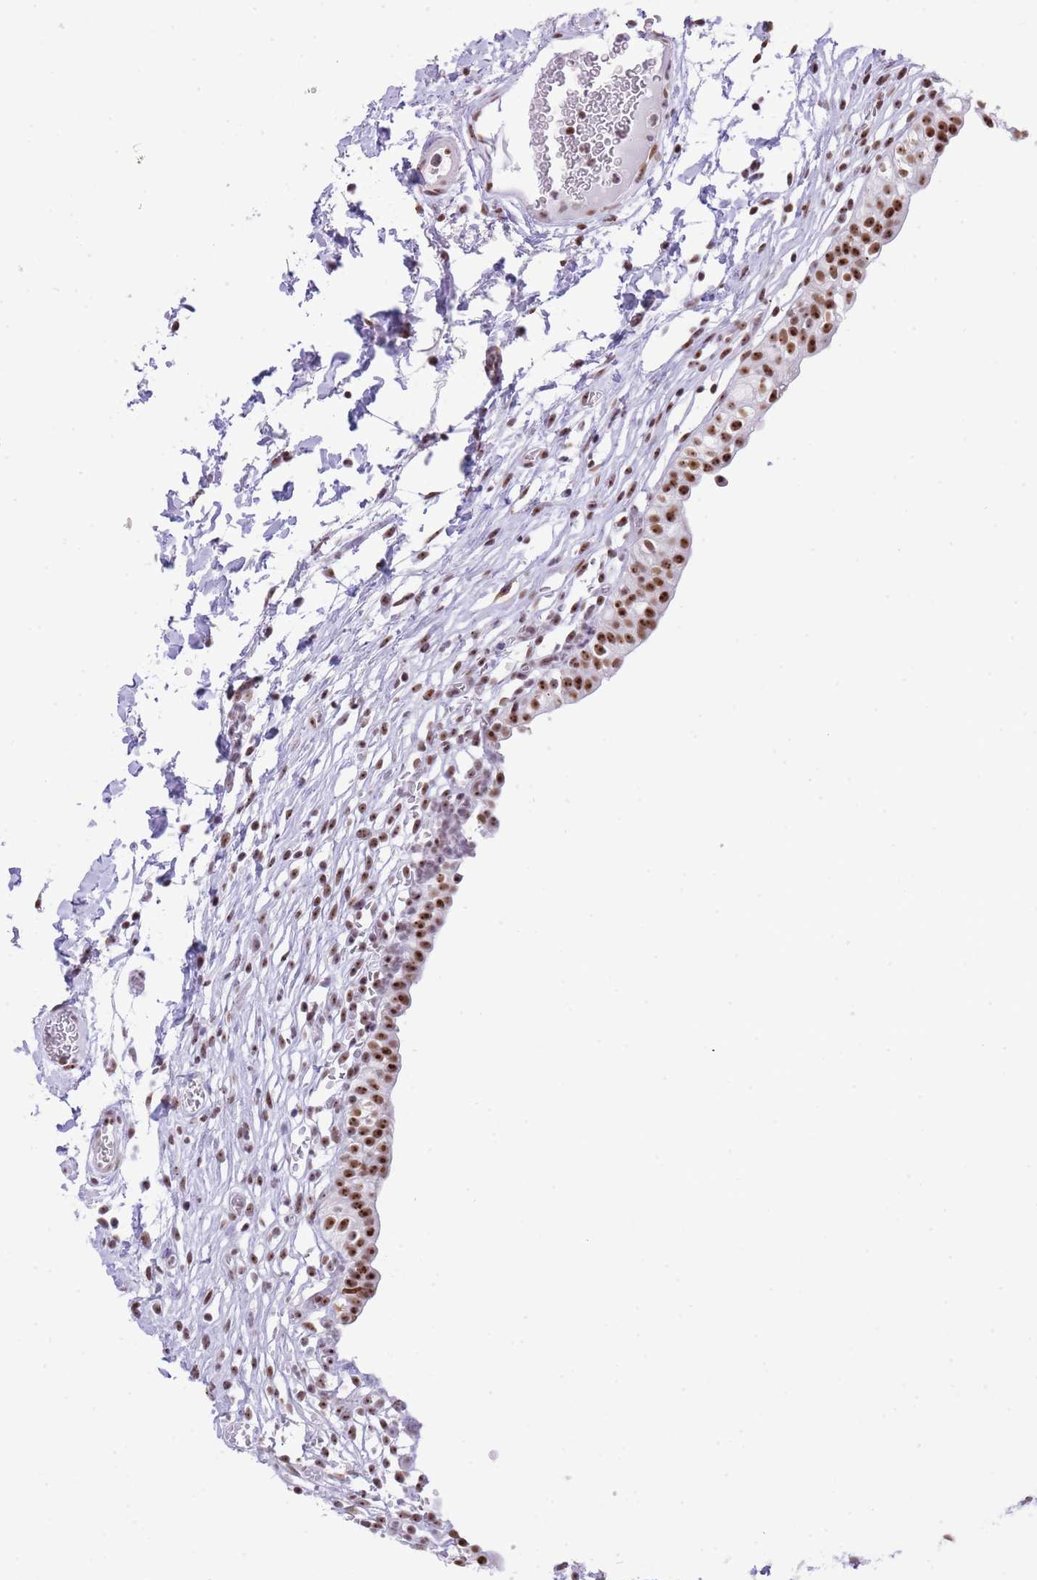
{"staining": {"intensity": "strong", "quantity": ">75%", "location": "nuclear"}, "tissue": "urinary bladder", "cell_type": "Urothelial cells", "image_type": "normal", "snomed": [{"axis": "morphology", "description": "Normal tissue, NOS"}, {"axis": "topography", "description": "Urinary bladder"}, {"axis": "topography", "description": "Peripheral nerve tissue"}], "caption": "Urothelial cells show high levels of strong nuclear expression in about >75% of cells in unremarkable urinary bladder.", "gene": "EVC2", "patient": {"sex": "male", "age": 55}}